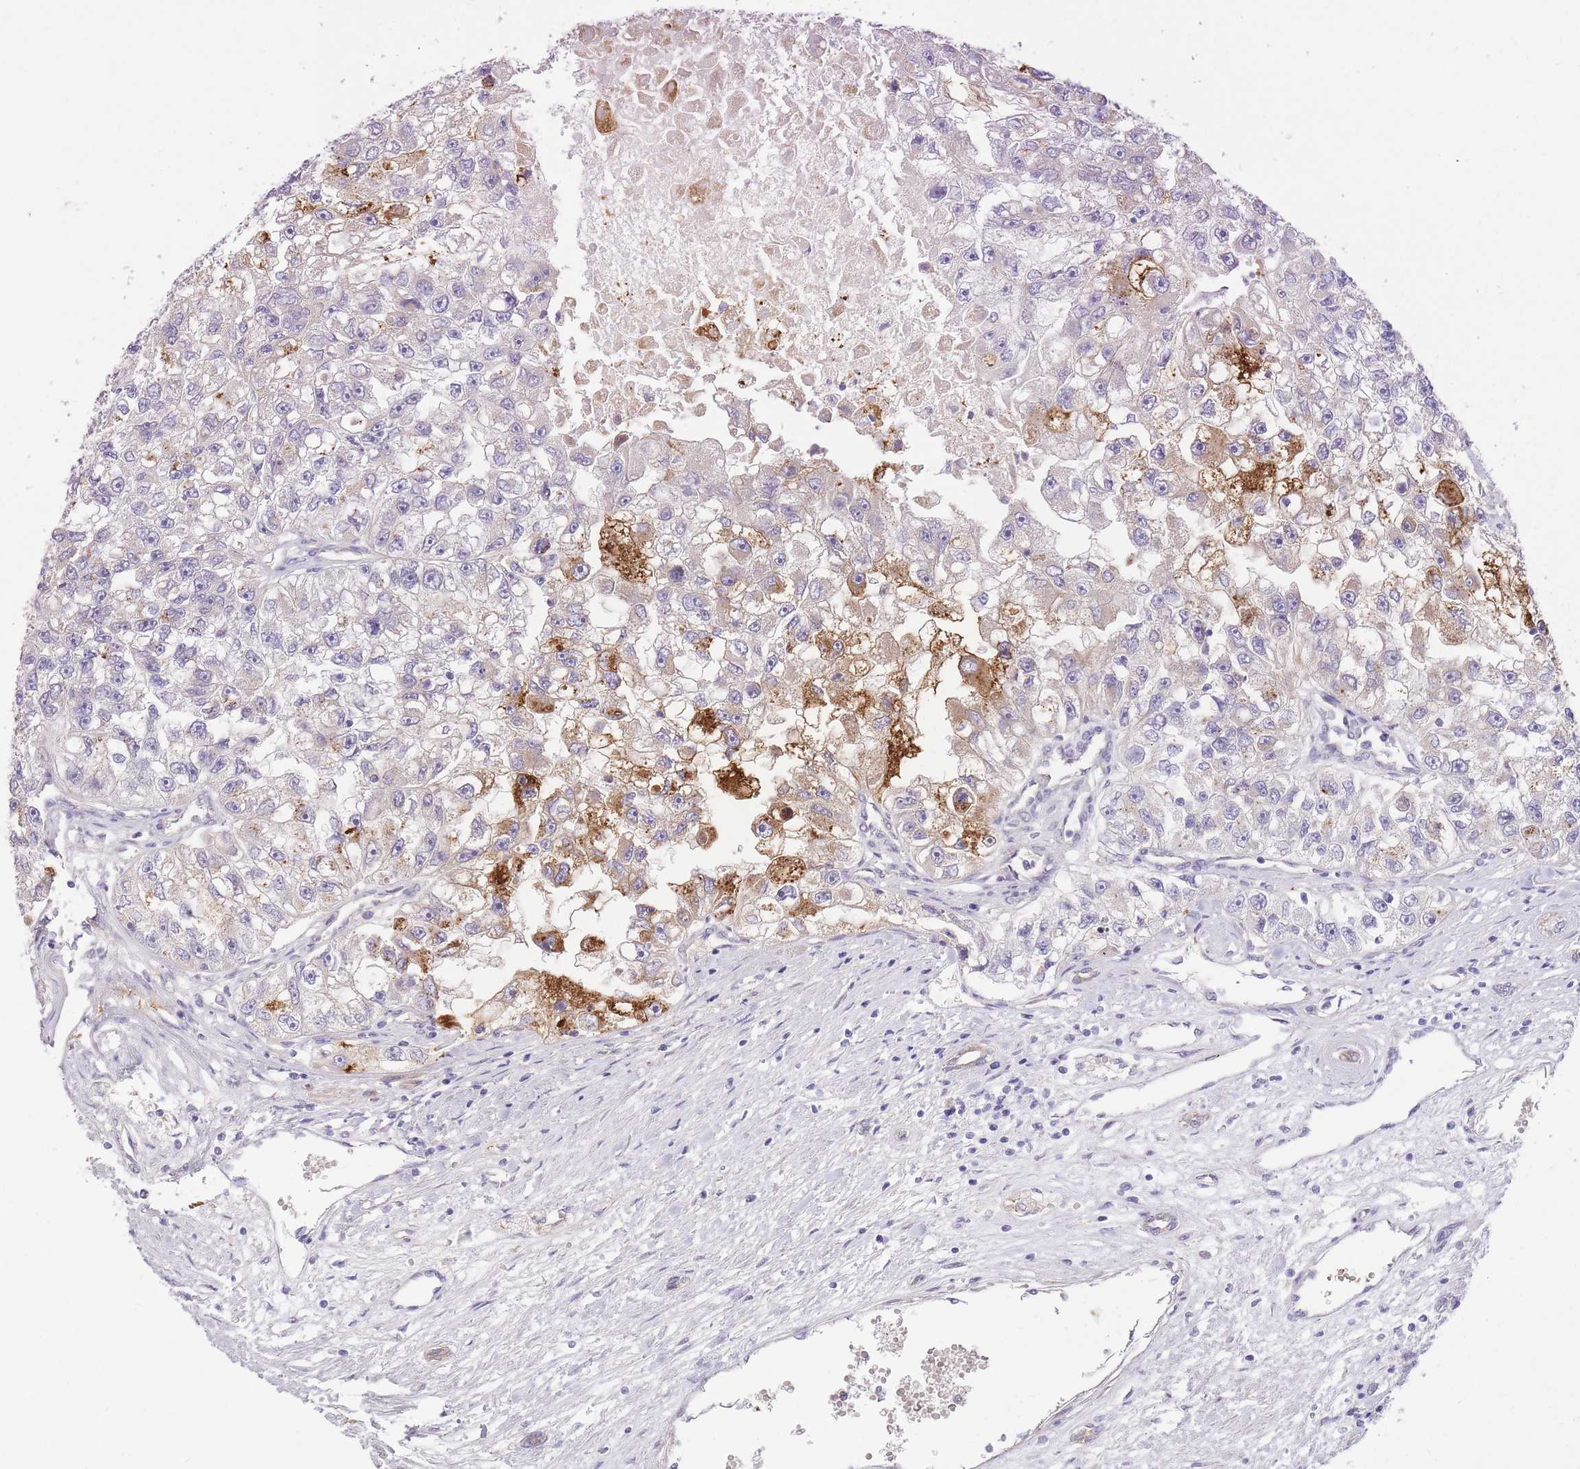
{"staining": {"intensity": "moderate", "quantity": "<25%", "location": "cytoplasmic/membranous"}, "tissue": "renal cancer", "cell_type": "Tumor cells", "image_type": "cancer", "snomed": [{"axis": "morphology", "description": "Adenocarcinoma, NOS"}, {"axis": "topography", "description": "Kidney"}], "caption": "Approximately <25% of tumor cells in adenocarcinoma (renal) show moderate cytoplasmic/membranous protein positivity as visualized by brown immunohistochemical staining.", "gene": "REV1", "patient": {"sex": "male", "age": 63}}